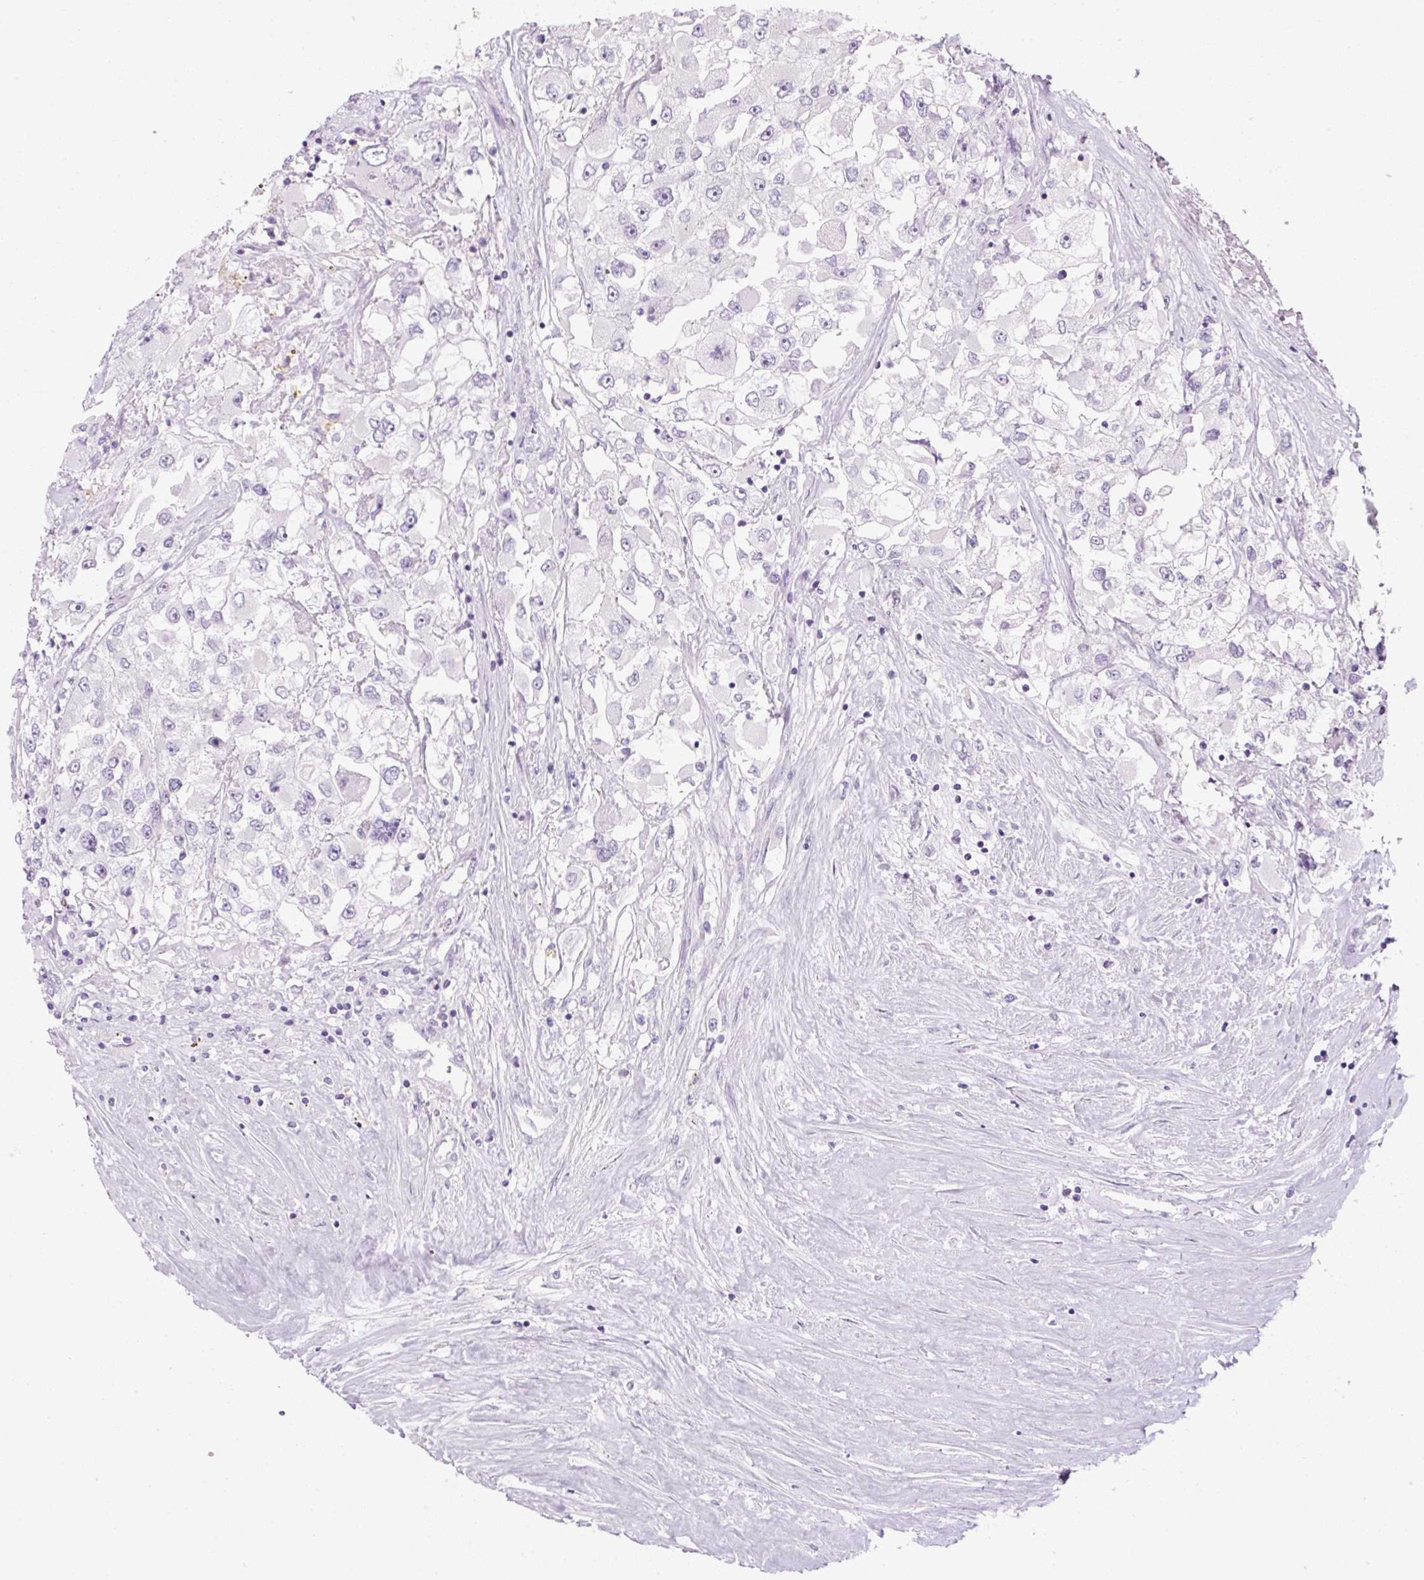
{"staining": {"intensity": "negative", "quantity": "none", "location": "none"}, "tissue": "renal cancer", "cell_type": "Tumor cells", "image_type": "cancer", "snomed": [{"axis": "morphology", "description": "Adenocarcinoma, NOS"}, {"axis": "topography", "description": "Kidney"}], "caption": "Immunohistochemistry (IHC) of human renal cancer (adenocarcinoma) shows no positivity in tumor cells.", "gene": "PF4V1", "patient": {"sex": "female", "age": 52}}